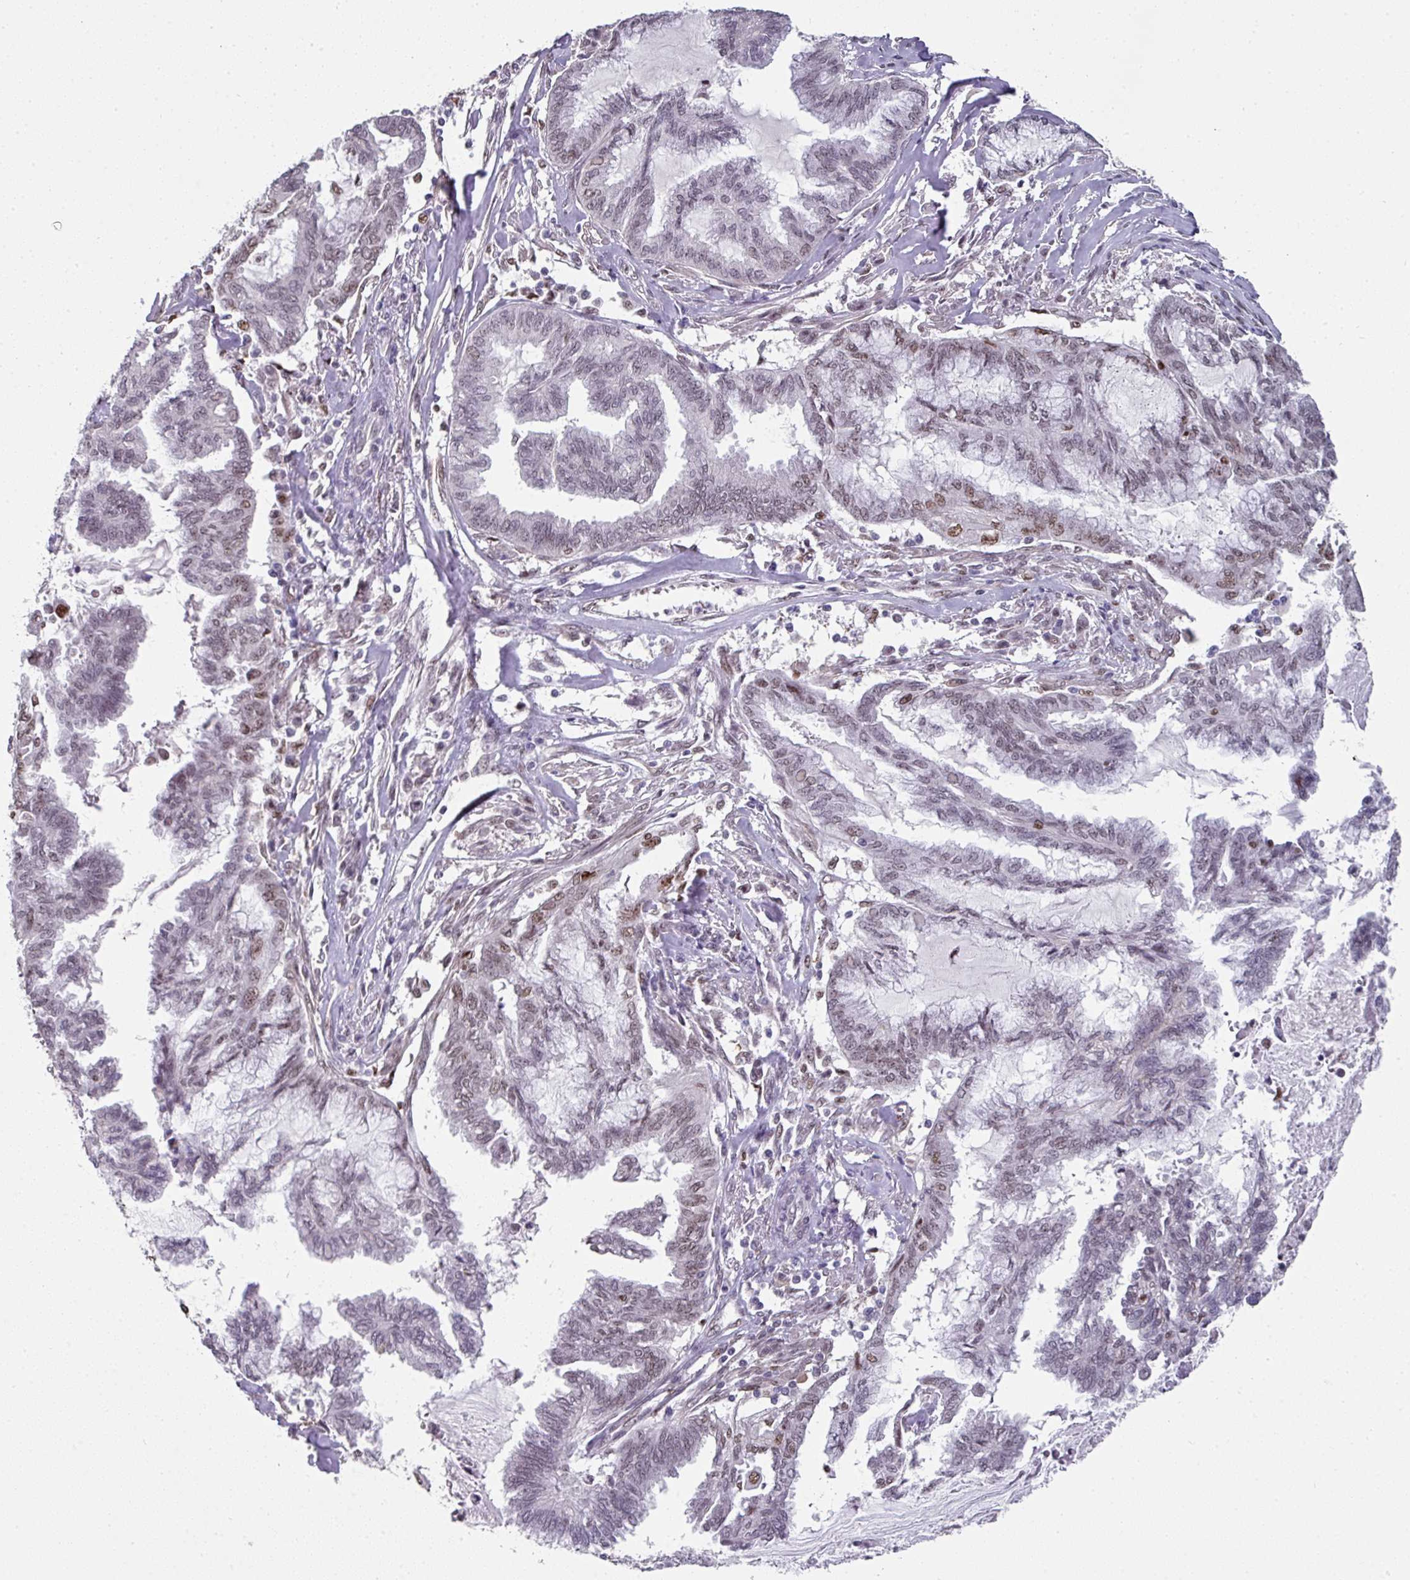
{"staining": {"intensity": "moderate", "quantity": "25%-75%", "location": "nuclear"}, "tissue": "endometrial cancer", "cell_type": "Tumor cells", "image_type": "cancer", "snomed": [{"axis": "morphology", "description": "Adenocarcinoma, NOS"}, {"axis": "topography", "description": "Endometrium"}], "caption": "Moderate nuclear protein expression is appreciated in approximately 25%-75% of tumor cells in endometrial cancer (adenocarcinoma).", "gene": "RAD50", "patient": {"sex": "female", "age": 86}}